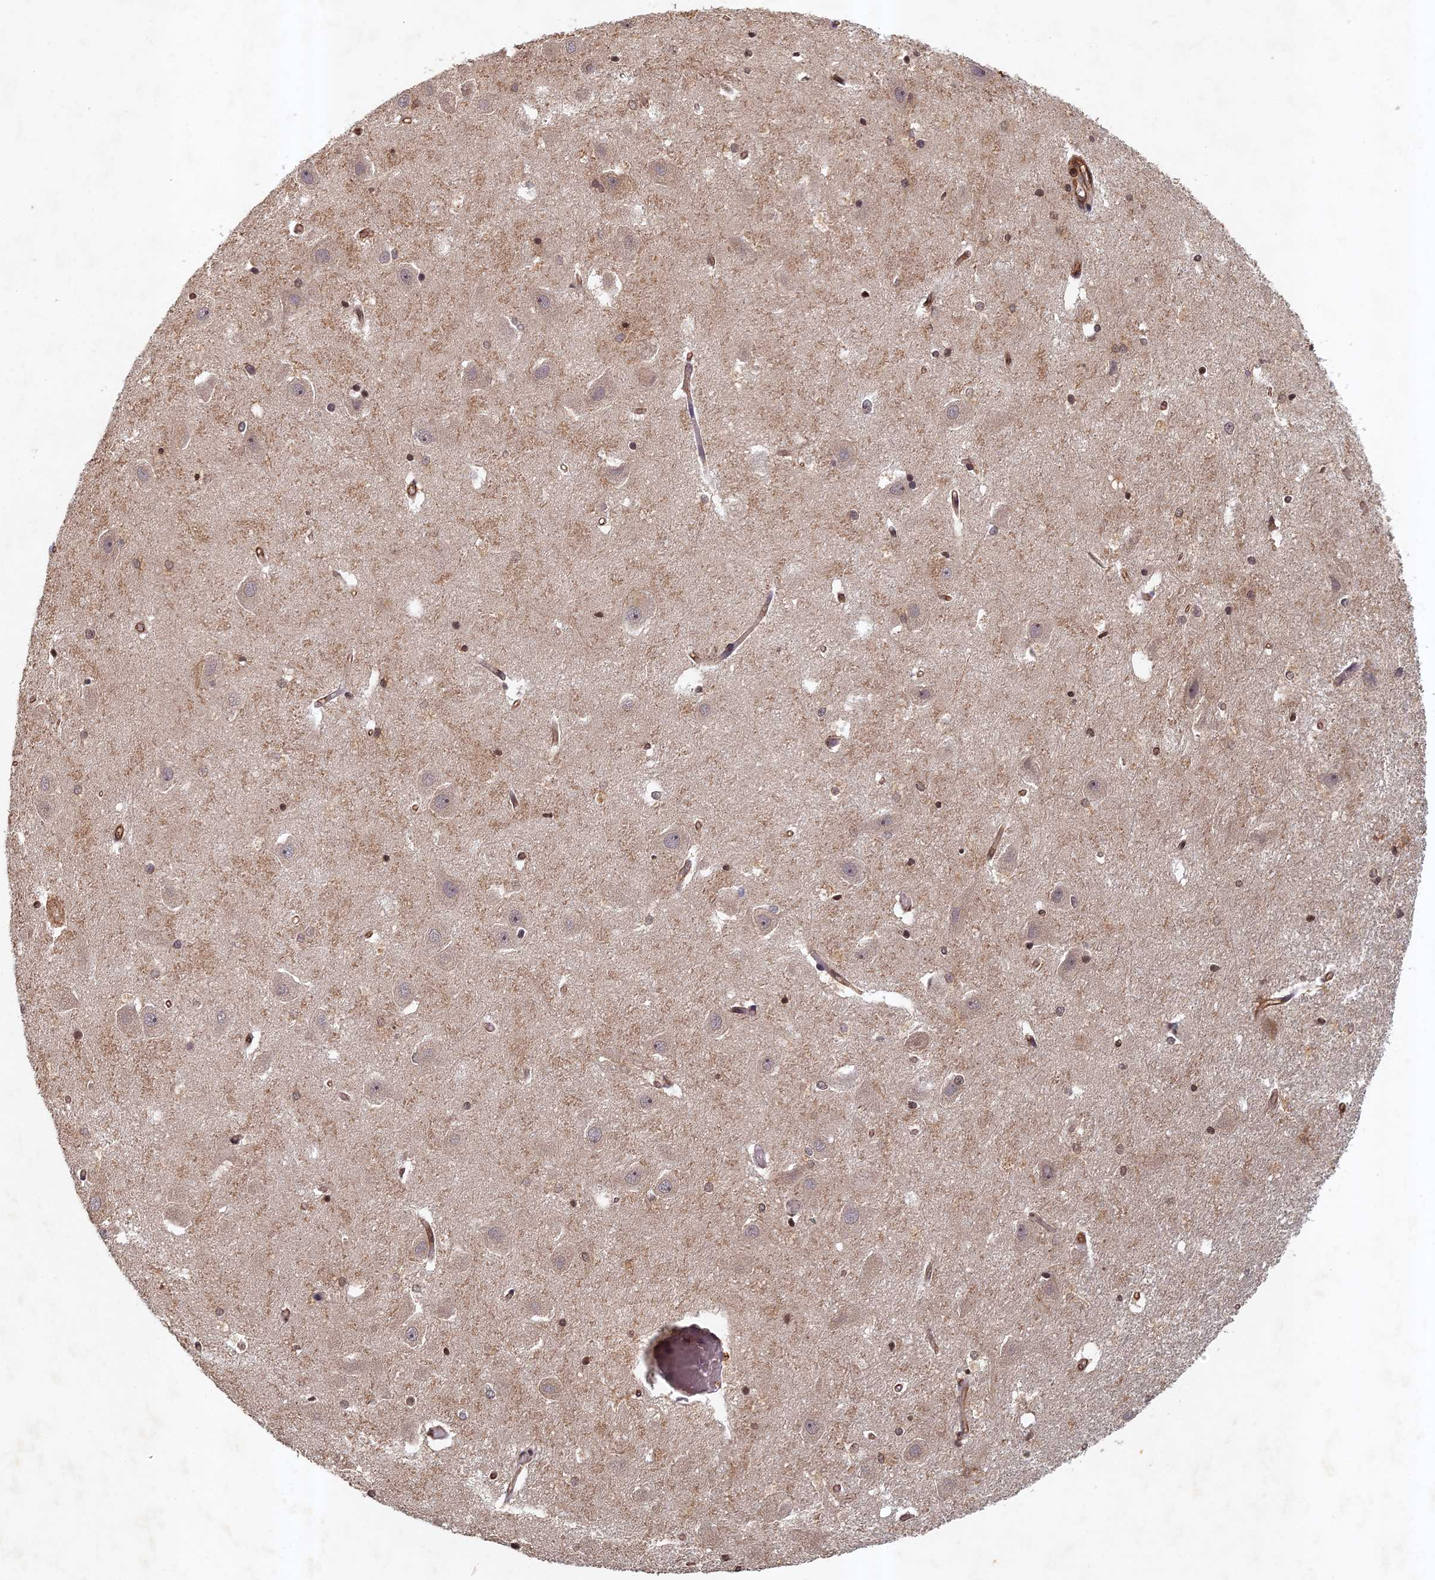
{"staining": {"intensity": "moderate", "quantity": "25%-75%", "location": "cytoplasmic/membranous,nuclear"}, "tissue": "hippocampus", "cell_type": "Glial cells", "image_type": "normal", "snomed": [{"axis": "morphology", "description": "Normal tissue, NOS"}, {"axis": "topography", "description": "Hippocampus"}], "caption": "Brown immunohistochemical staining in normal human hippocampus shows moderate cytoplasmic/membranous,nuclear expression in approximately 25%-75% of glial cells. (DAB IHC, brown staining for protein, blue staining for nuclei).", "gene": "ABCB10", "patient": {"sex": "female", "age": 52}}